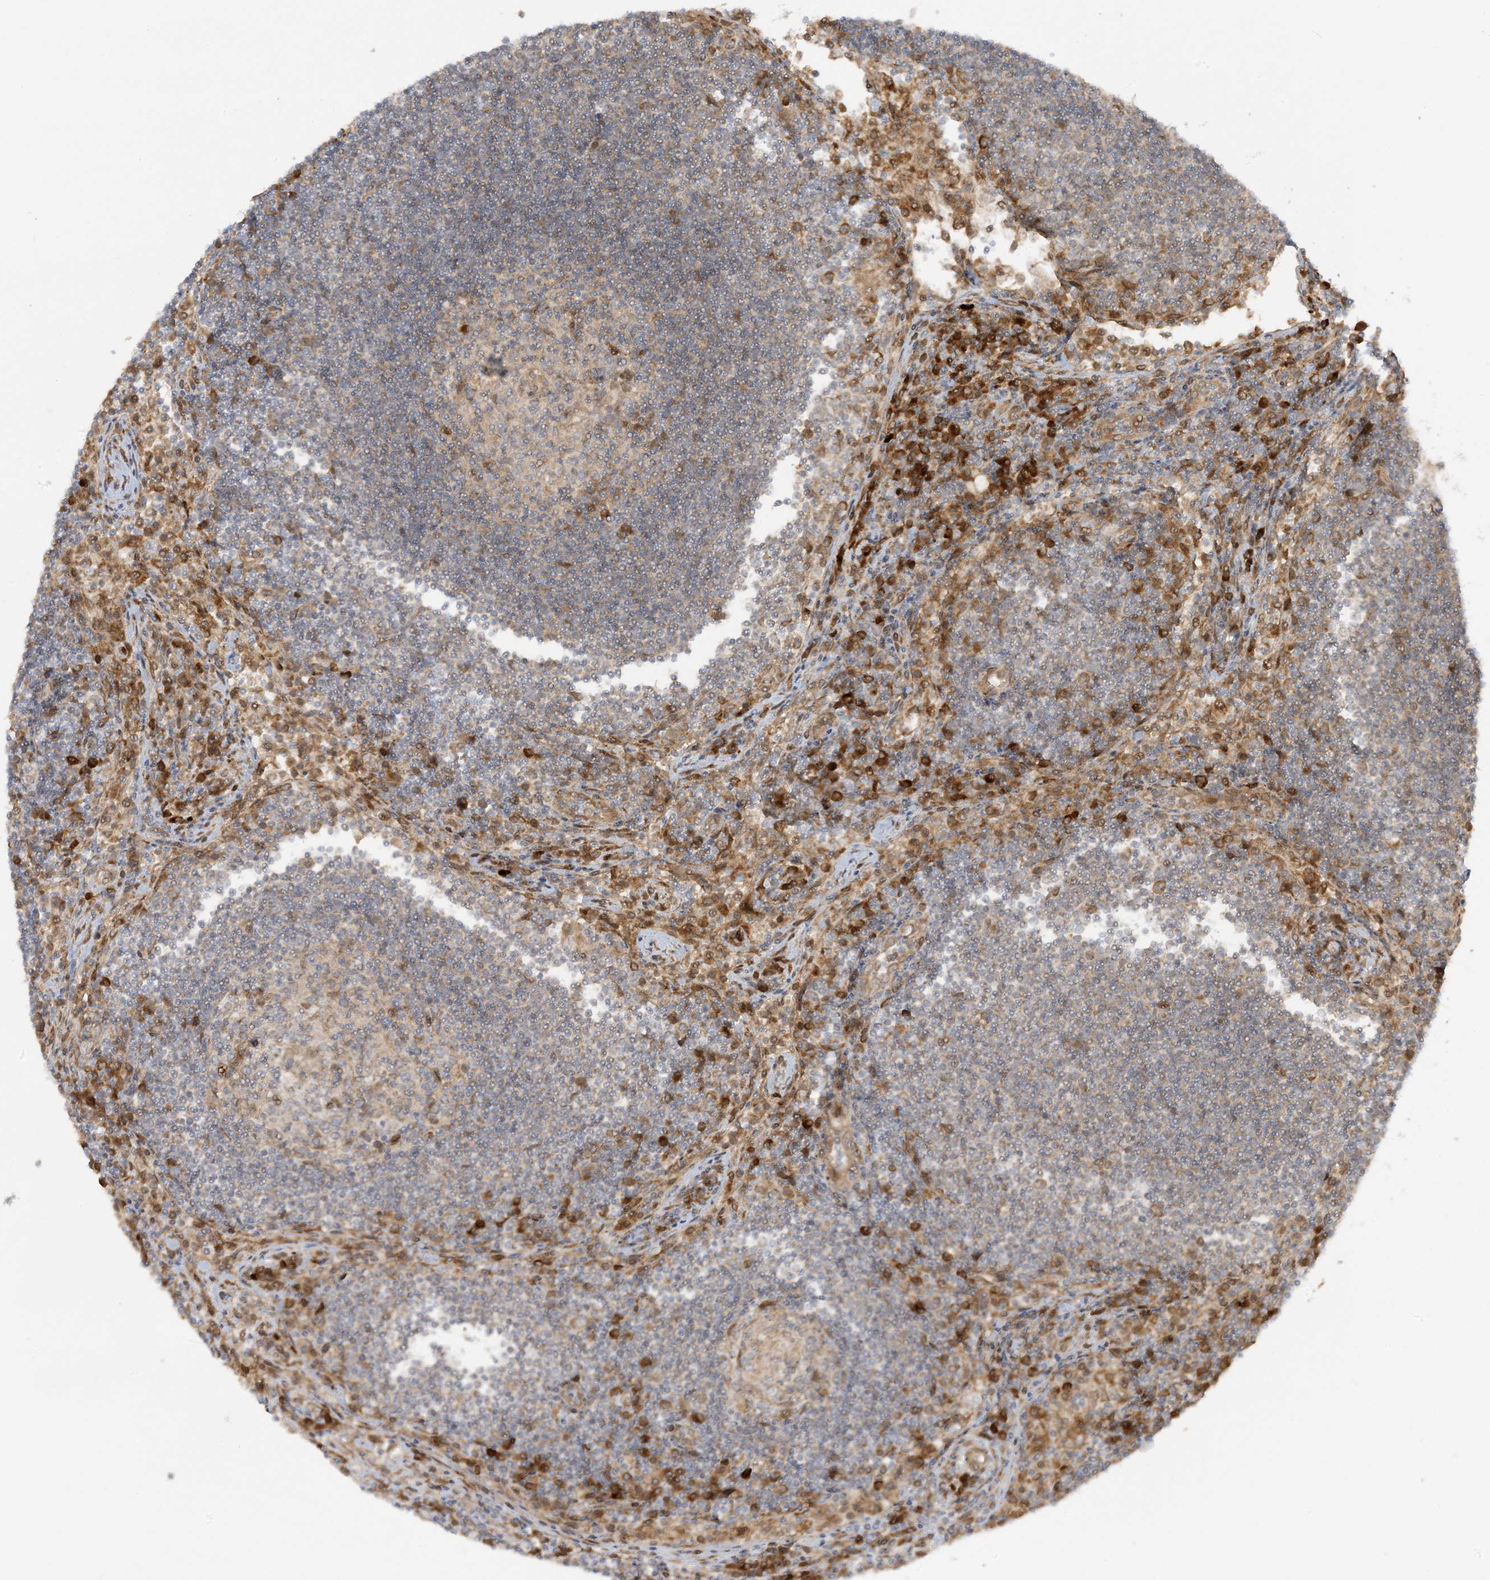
{"staining": {"intensity": "moderate", "quantity": "<25%", "location": "cytoplasmic/membranous,nuclear"}, "tissue": "lymph node", "cell_type": "Germinal center cells", "image_type": "normal", "snomed": [{"axis": "morphology", "description": "Normal tissue, NOS"}, {"axis": "topography", "description": "Lymph node"}], "caption": "A micrograph showing moderate cytoplasmic/membranous,nuclear staining in about <25% of germinal center cells in normal lymph node, as visualized by brown immunohistochemical staining.", "gene": "SCARF2", "patient": {"sex": "female", "age": 53}}